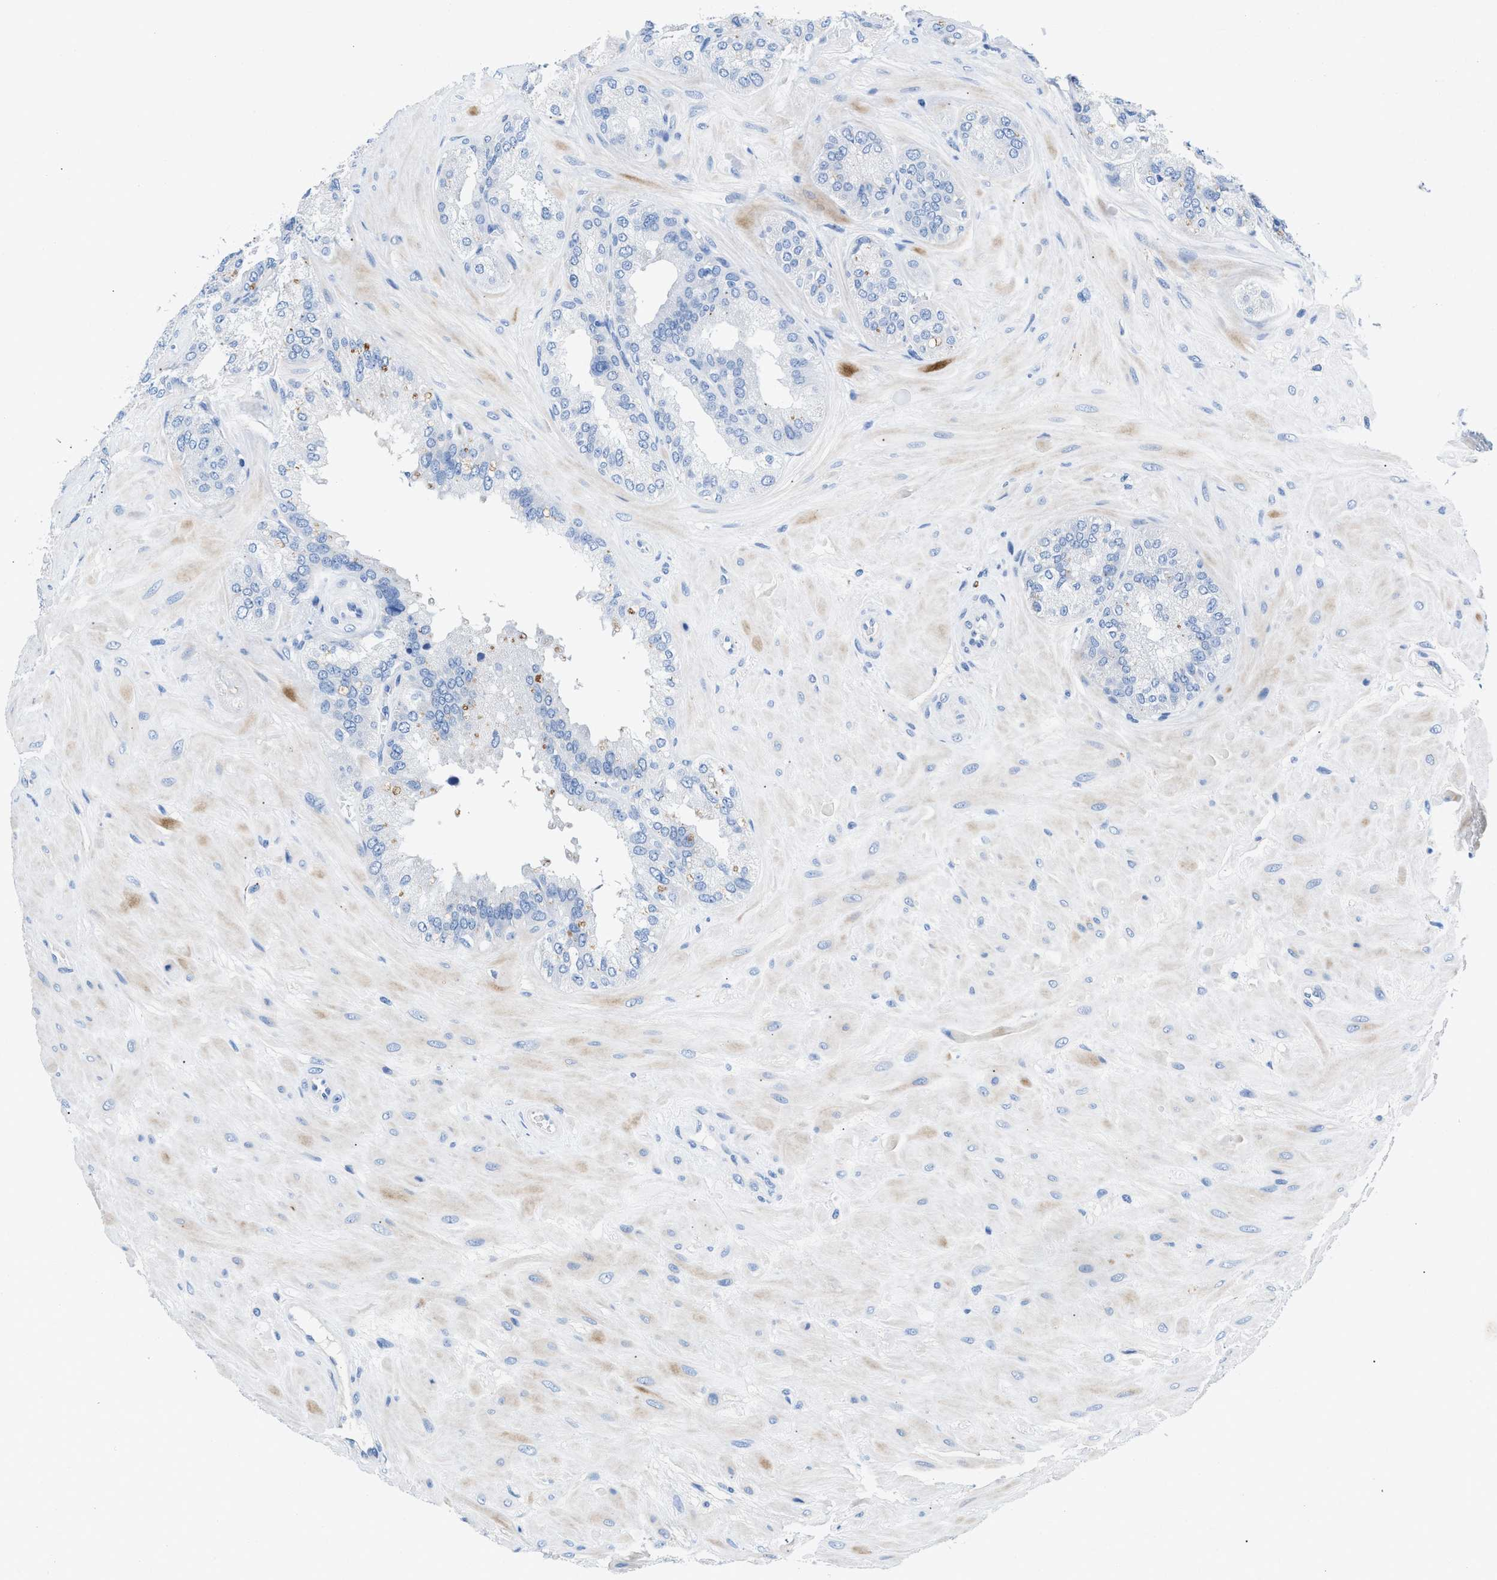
{"staining": {"intensity": "moderate", "quantity": "<25%", "location": "cytoplasmic/membranous"}, "tissue": "seminal vesicle", "cell_type": "Glandular cells", "image_type": "normal", "snomed": [{"axis": "morphology", "description": "Normal tissue, NOS"}, {"axis": "topography", "description": "Prostate"}, {"axis": "topography", "description": "Seminal veicle"}], "caption": "Brown immunohistochemical staining in normal seminal vesicle displays moderate cytoplasmic/membranous expression in about <25% of glandular cells.", "gene": "SLFN13", "patient": {"sex": "male", "age": 51}}